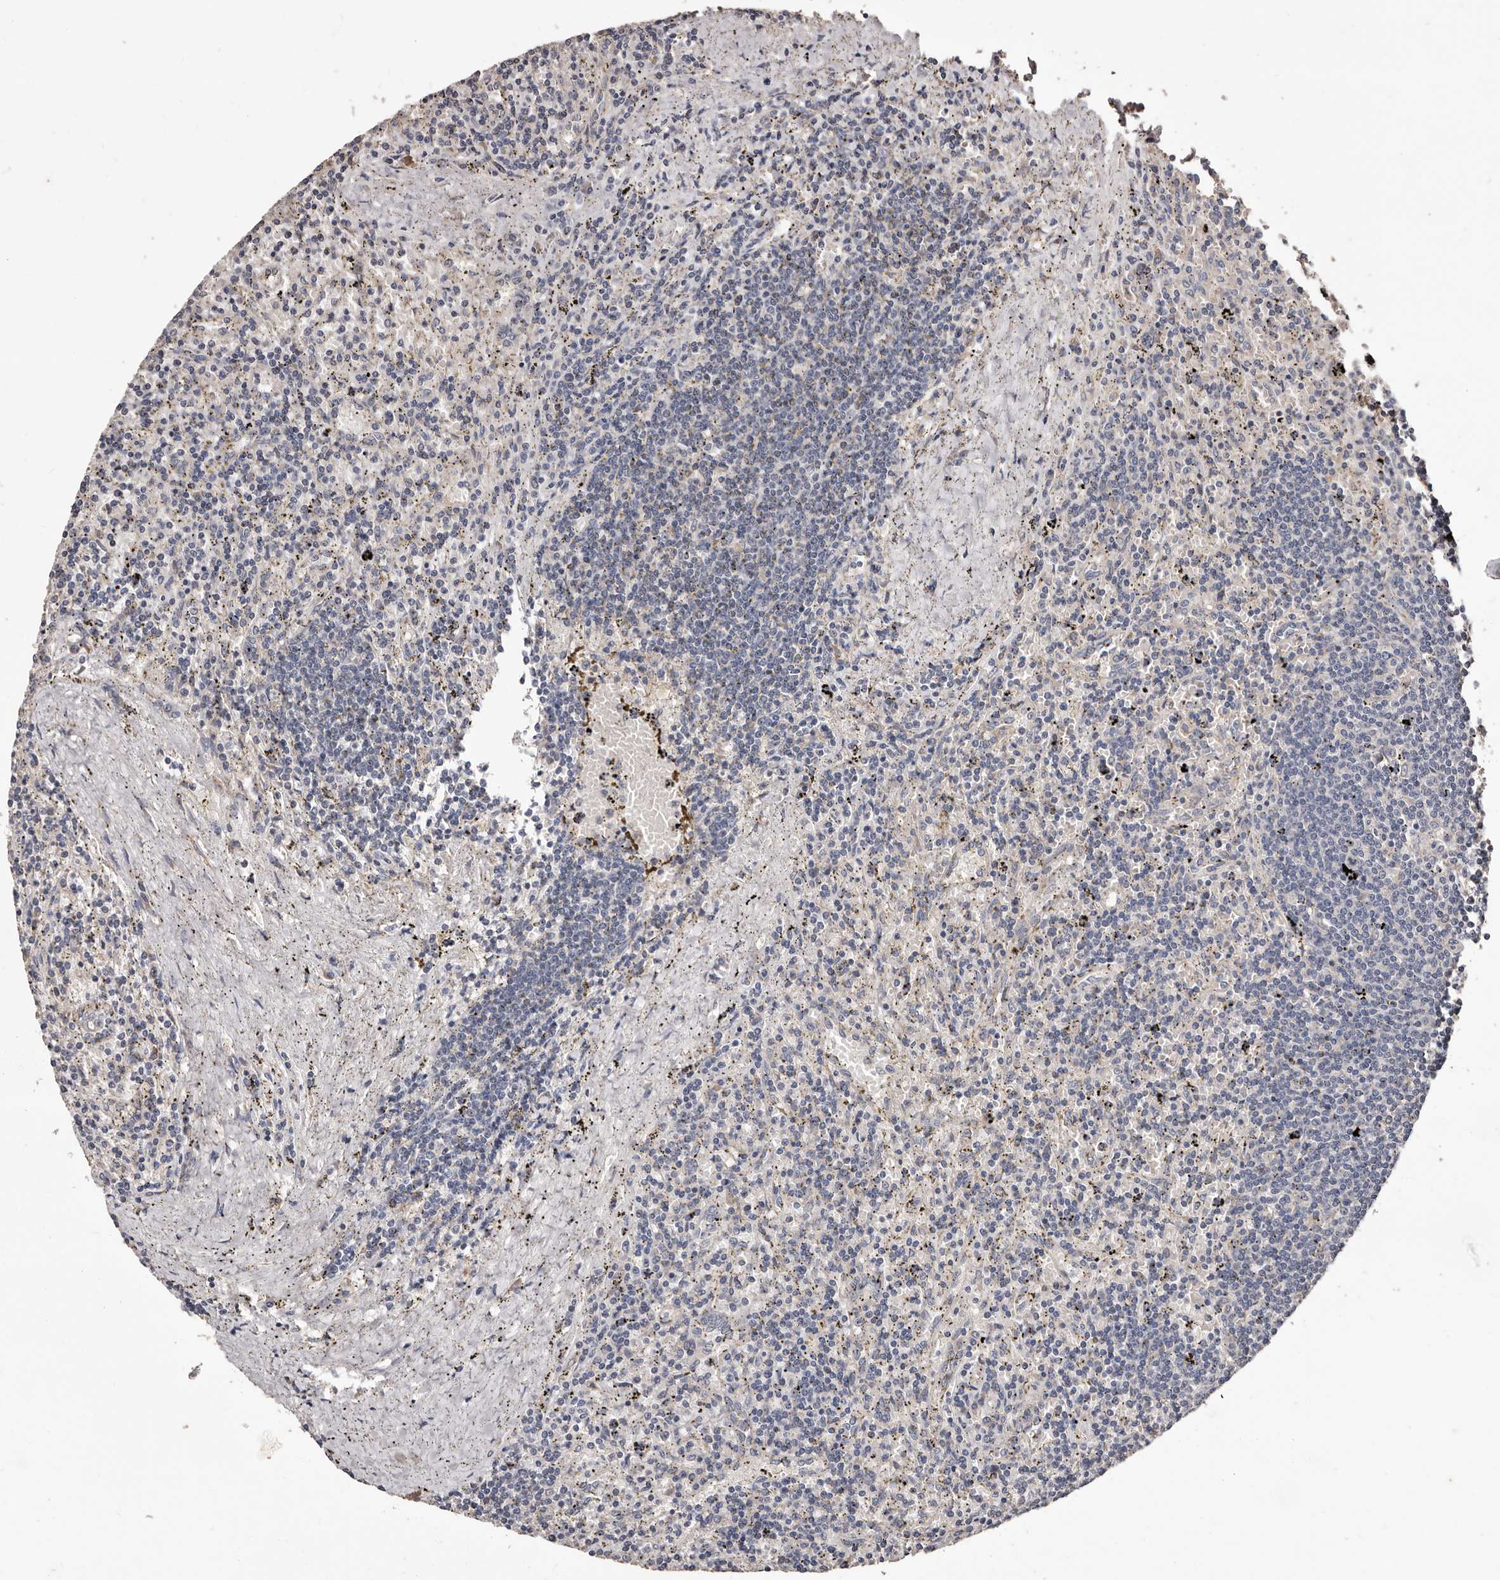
{"staining": {"intensity": "negative", "quantity": "none", "location": "none"}, "tissue": "lymphoma", "cell_type": "Tumor cells", "image_type": "cancer", "snomed": [{"axis": "morphology", "description": "Malignant lymphoma, non-Hodgkin's type, Low grade"}, {"axis": "topography", "description": "Spleen"}], "caption": "Histopathology image shows no protein positivity in tumor cells of low-grade malignant lymphoma, non-Hodgkin's type tissue.", "gene": "ETNK1", "patient": {"sex": "male", "age": 76}}